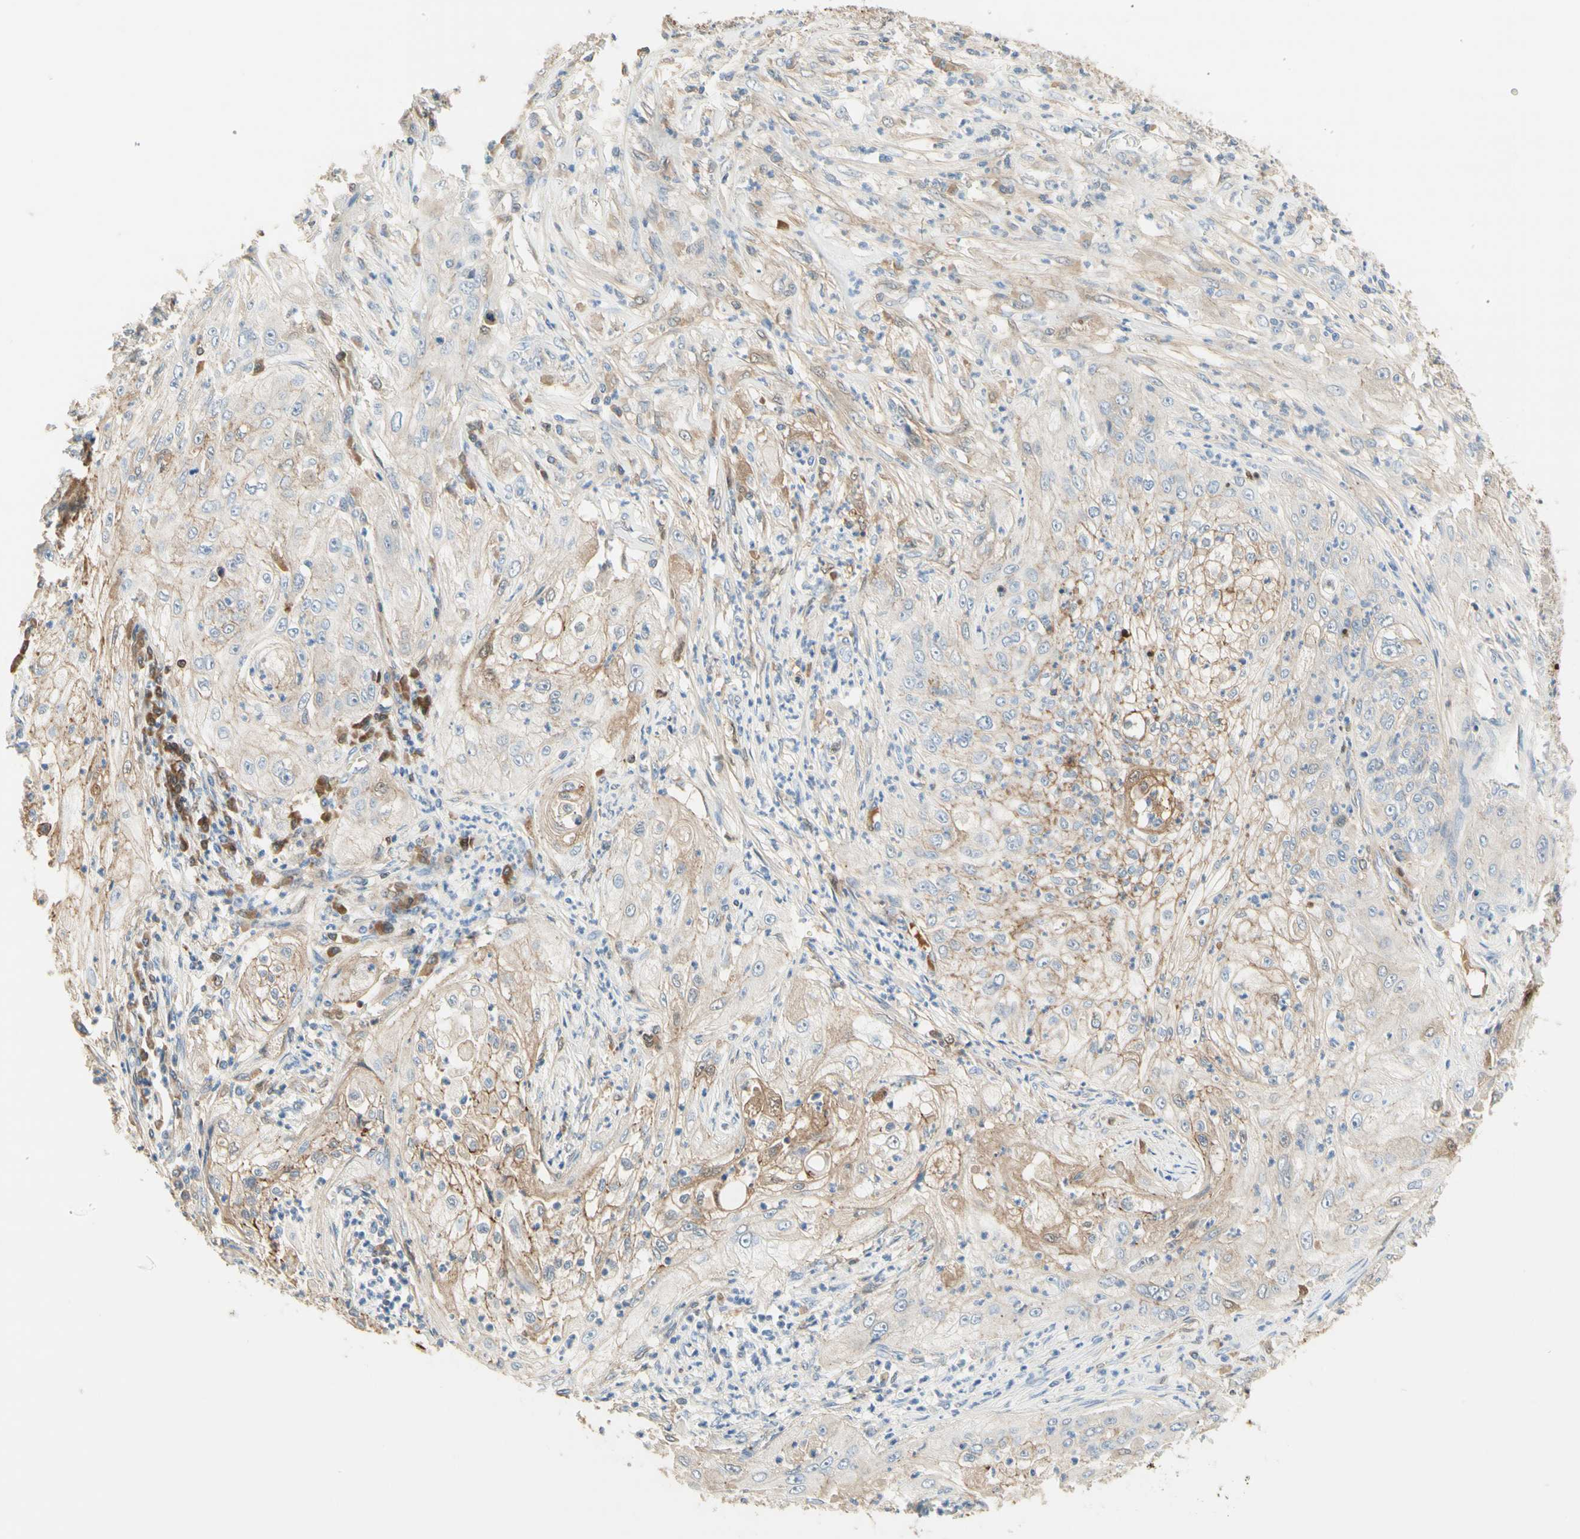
{"staining": {"intensity": "moderate", "quantity": ">75%", "location": "cytoplasmic/membranous"}, "tissue": "lung cancer", "cell_type": "Tumor cells", "image_type": "cancer", "snomed": [{"axis": "morphology", "description": "Inflammation, NOS"}, {"axis": "morphology", "description": "Squamous cell carcinoma, NOS"}, {"axis": "topography", "description": "Lymph node"}, {"axis": "topography", "description": "Soft tissue"}, {"axis": "topography", "description": "Lung"}], "caption": "Lung cancer was stained to show a protein in brown. There is medium levels of moderate cytoplasmic/membranous staining in approximately >75% of tumor cells.", "gene": "NECTIN4", "patient": {"sex": "male", "age": 66}}